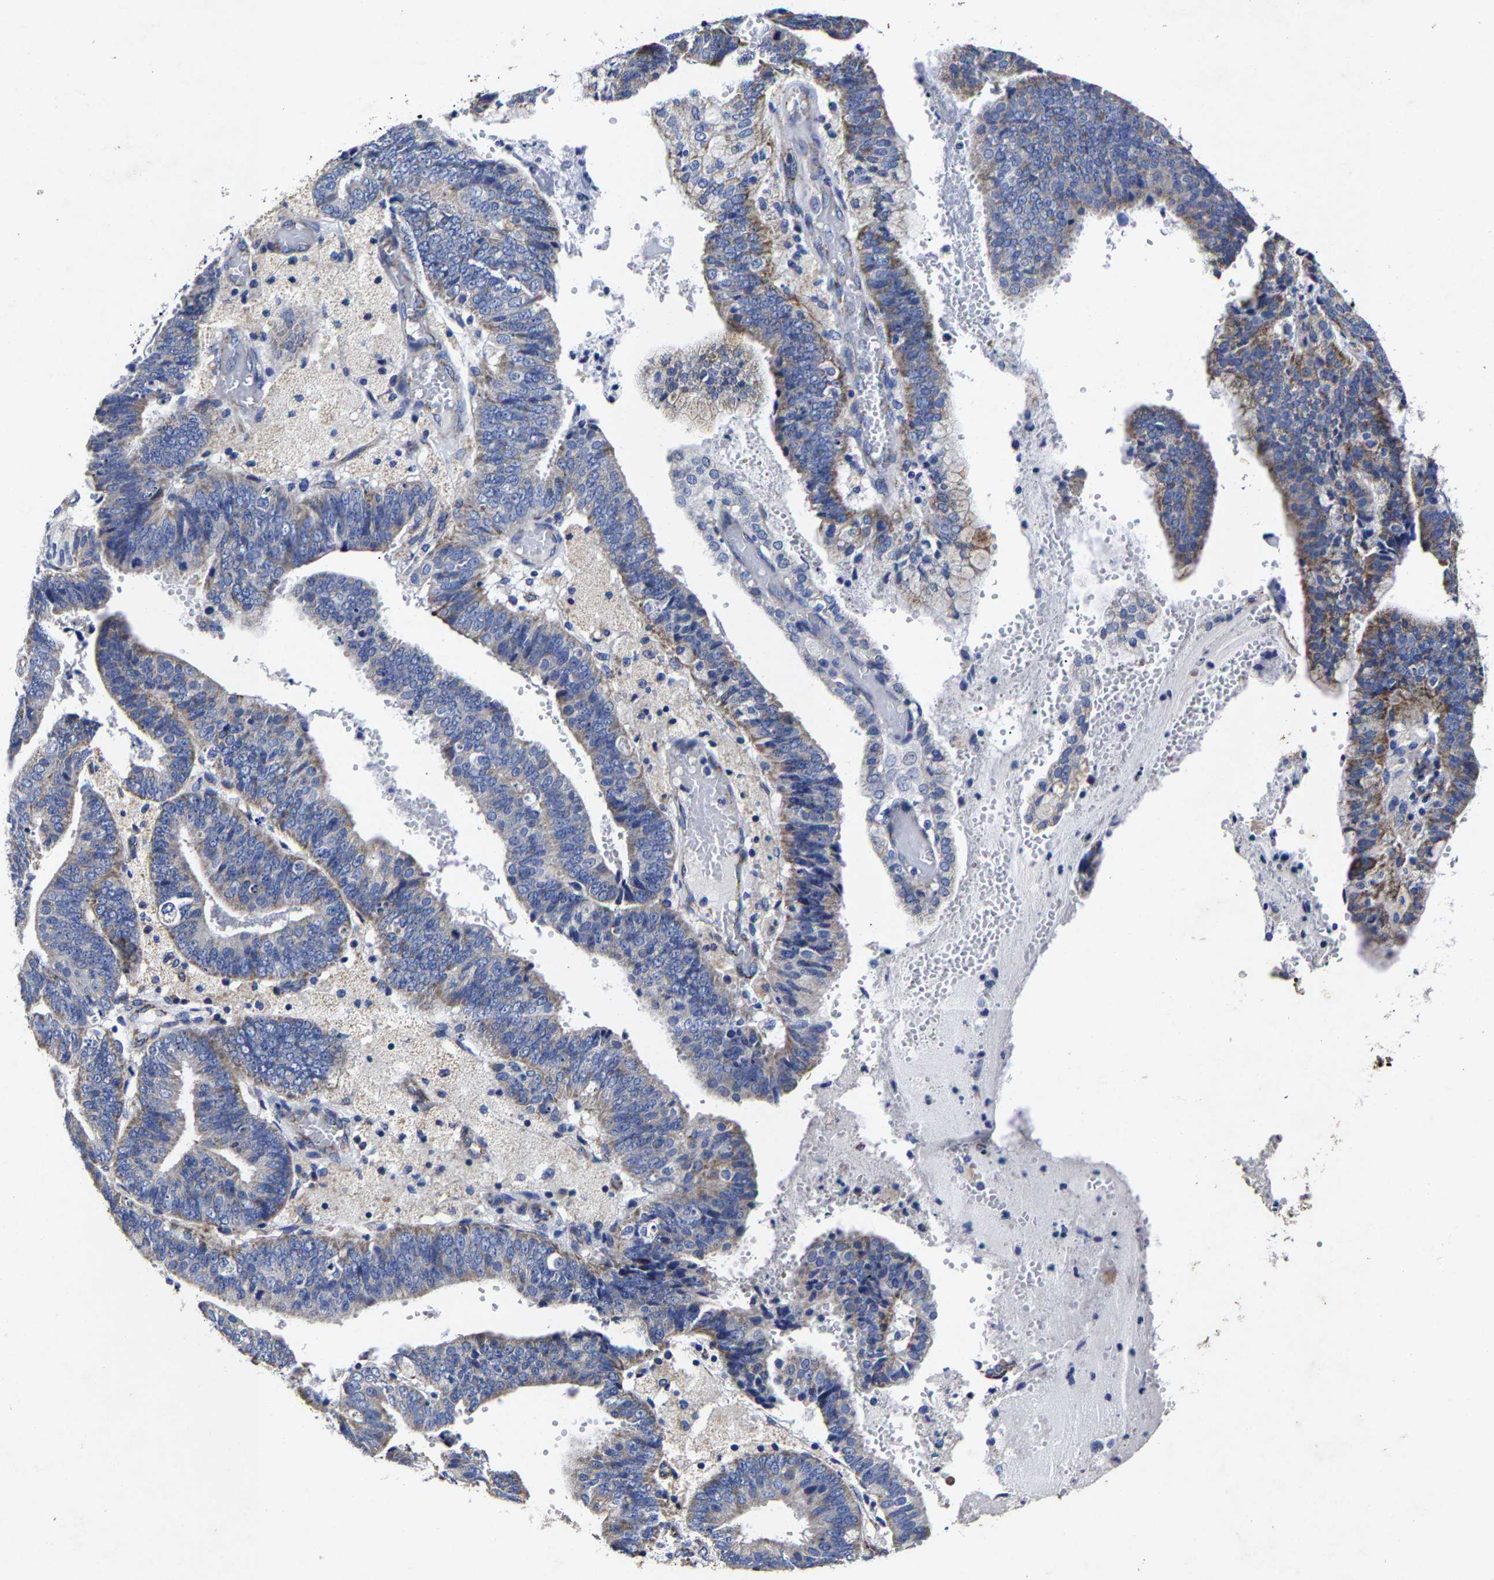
{"staining": {"intensity": "moderate", "quantity": "25%-75%", "location": "cytoplasmic/membranous"}, "tissue": "endometrial cancer", "cell_type": "Tumor cells", "image_type": "cancer", "snomed": [{"axis": "morphology", "description": "Adenocarcinoma, NOS"}, {"axis": "topography", "description": "Endometrium"}], "caption": "Tumor cells display moderate cytoplasmic/membranous positivity in approximately 25%-75% of cells in endometrial cancer.", "gene": "AASS", "patient": {"sex": "female", "age": 63}}